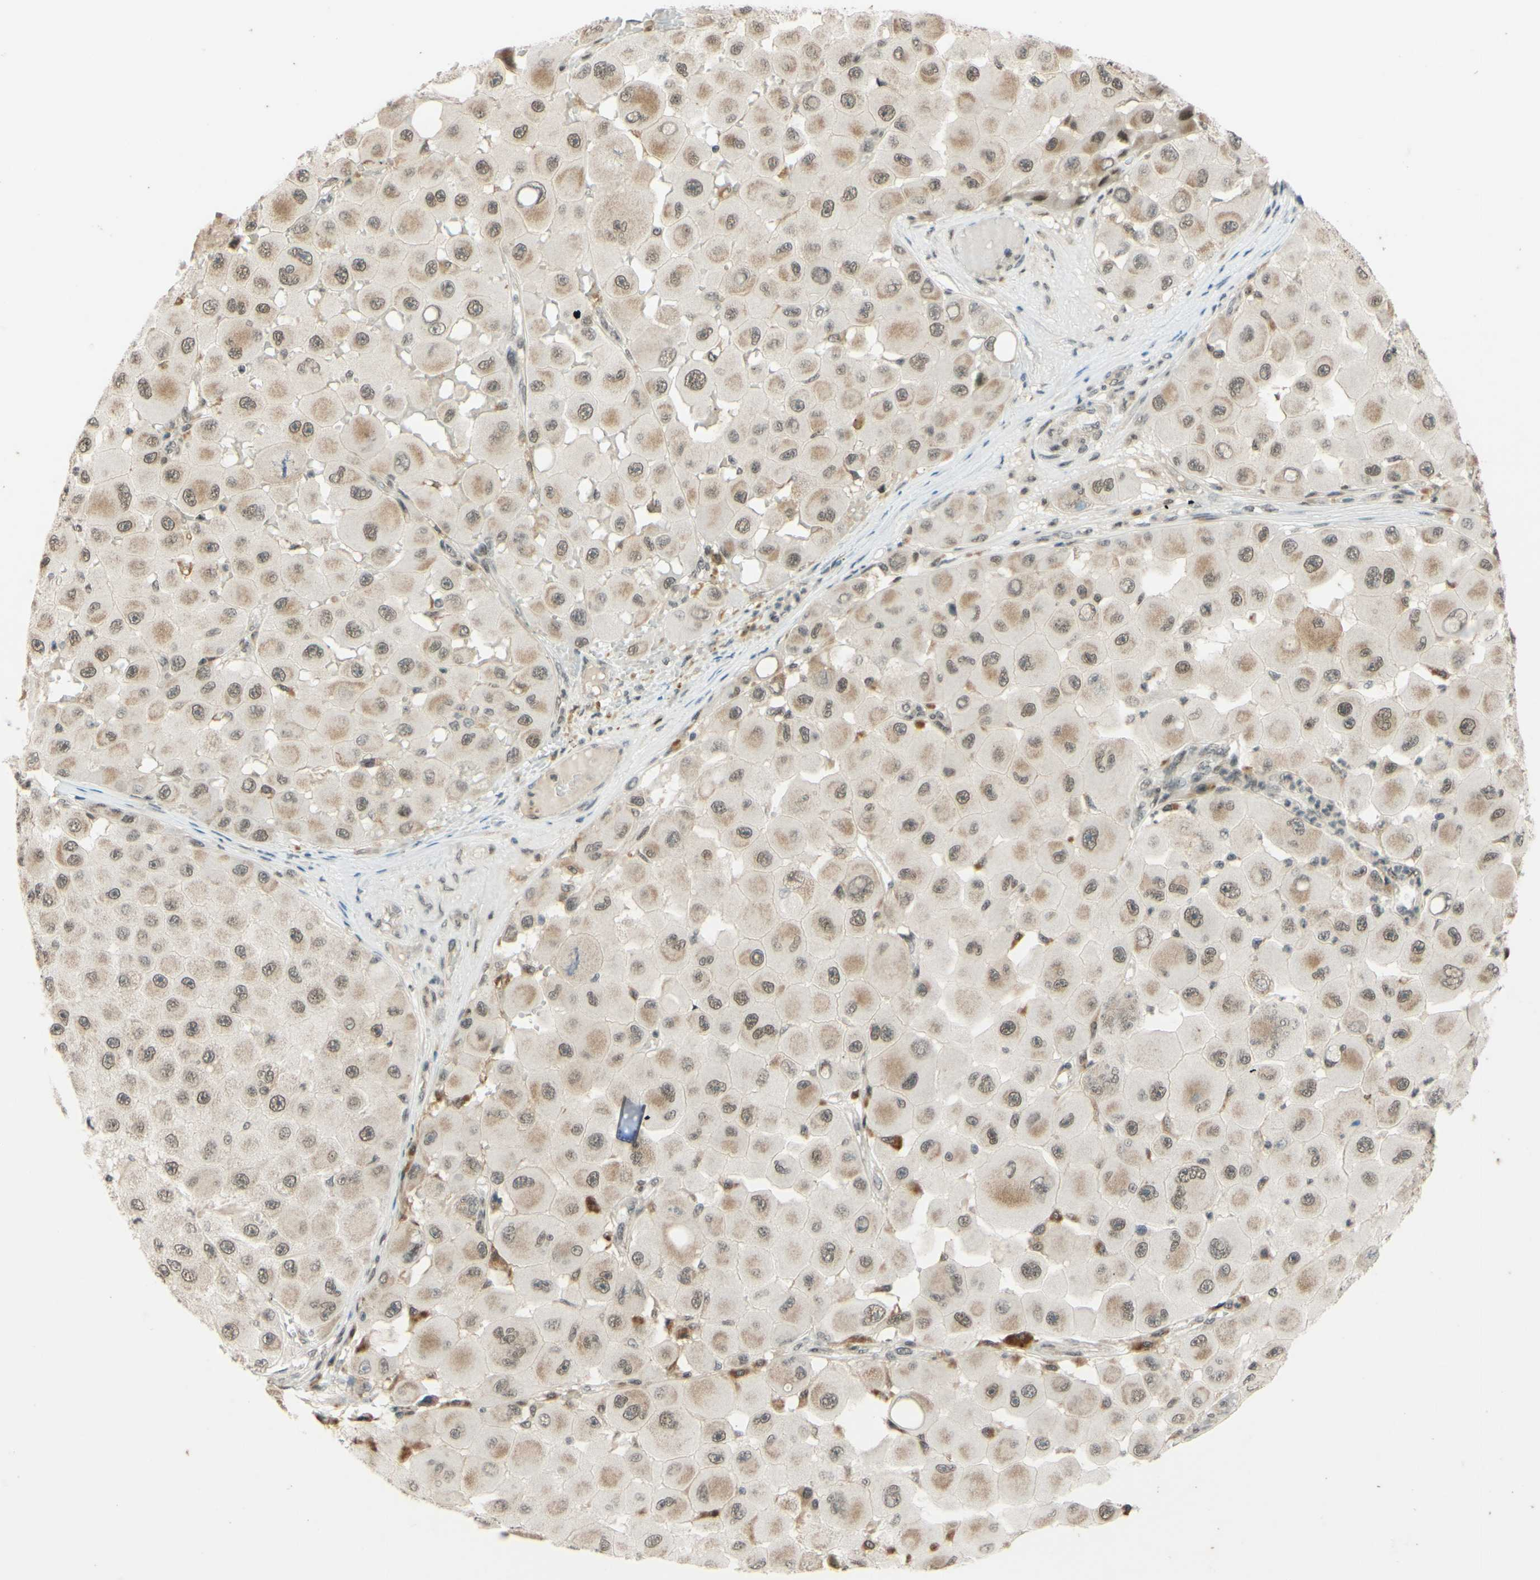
{"staining": {"intensity": "moderate", "quantity": ">75%", "location": "cytoplasmic/membranous,nuclear"}, "tissue": "melanoma", "cell_type": "Tumor cells", "image_type": "cancer", "snomed": [{"axis": "morphology", "description": "Malignant melanoma, NOS"}, {"axis": "topography", "description": "Skin"}], "caption": "The photomicrograph demonstrates a brown stain indicating the presence of a protein in the cytoplasmic/membranous and nuclear of tumor cells in melanoma.", "gene": "SMARCB1", "patient": {"sex": "female", "age": 81}}